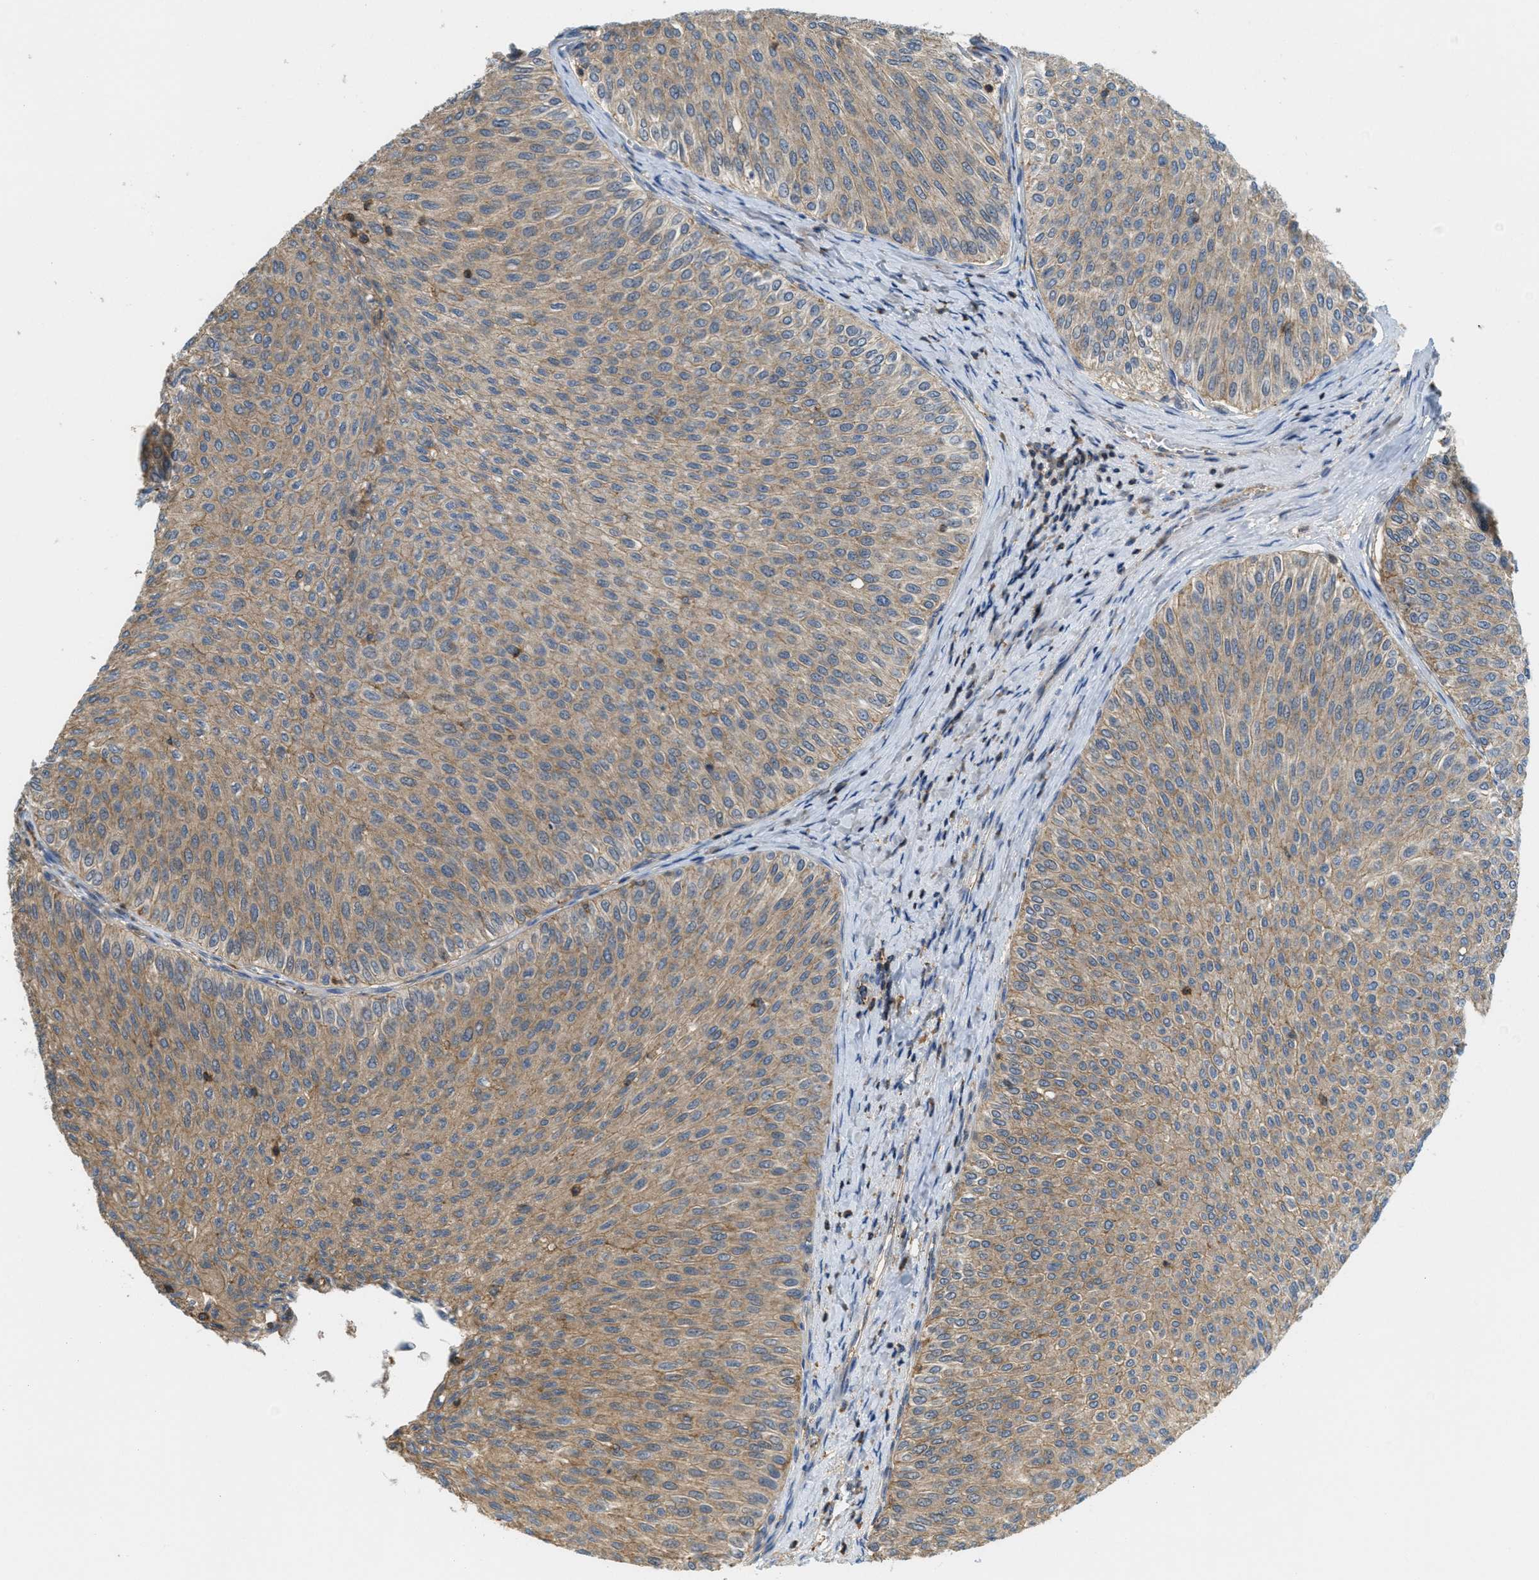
{"staining": {"intensity": "moderate", "quantity": ">75%", "location": "cytoplasmic/membranous"}, "tissue": "urothelial cancer", "cell_type": "Tumor cells", "image_type": "cancer", "snomed": [{"axis": "morphology", "description": "Urothelial carcinoma, Low grade"}, {"axis": "topography", "description": "Urinary bladder"}], "caption": "A micrograph showing moderate cytoplasmic/membranous positivity in approximately >75% of tumor cells in urothelial carcinoma (low-grade), as visualized by brown immunohistochemical staining.", "gene": "GRIK2", "patient": {"sex": "male", "age": 78}}